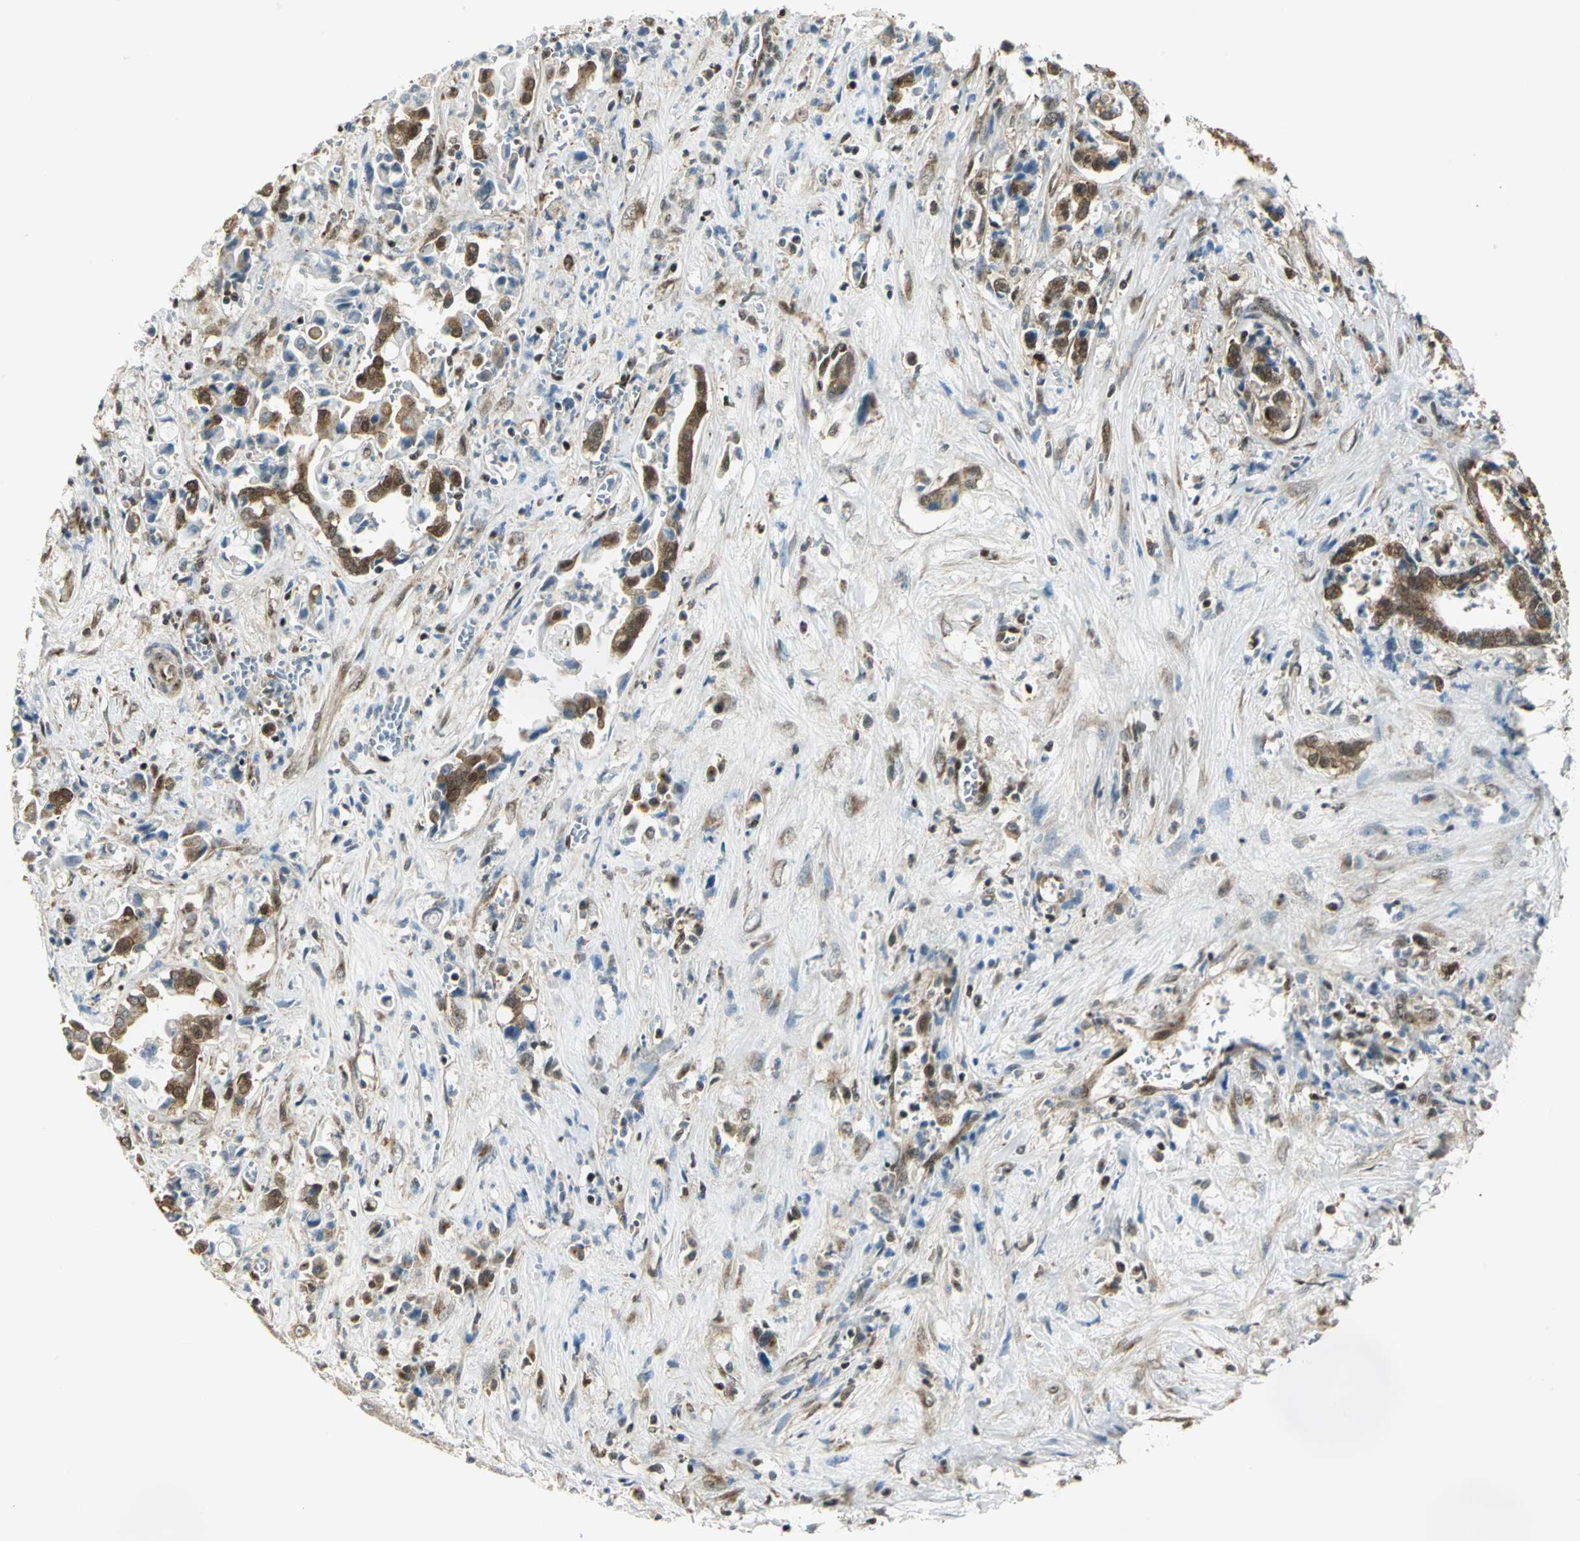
{"staining": {"intensity": "moderate", "quantity": ">75%", "location": "cytoplasmic/membranous,nuclear"}, "tissue": "liver cancer", "cell_type": "Tumor cells", "image_type": "cancer", "snomed": [{"axis": "morphology", "description": "Cholangiocarcinoma"}, {"axis": "topography", "description": "Liver"}], "caption": "High-magnification brightfield microscopy of liver cholangiocarcinoma stained with DAB (3,3'-diaminobenzidine) (brown) and counterstained with hematoxylin (blue). tumor cells exhibit moderate cytoplasmic/membranous and nuclear staining is identified in about>75% of cells.", "gene": "DDX5", "patient": {"sex": "male", "age": 57}}